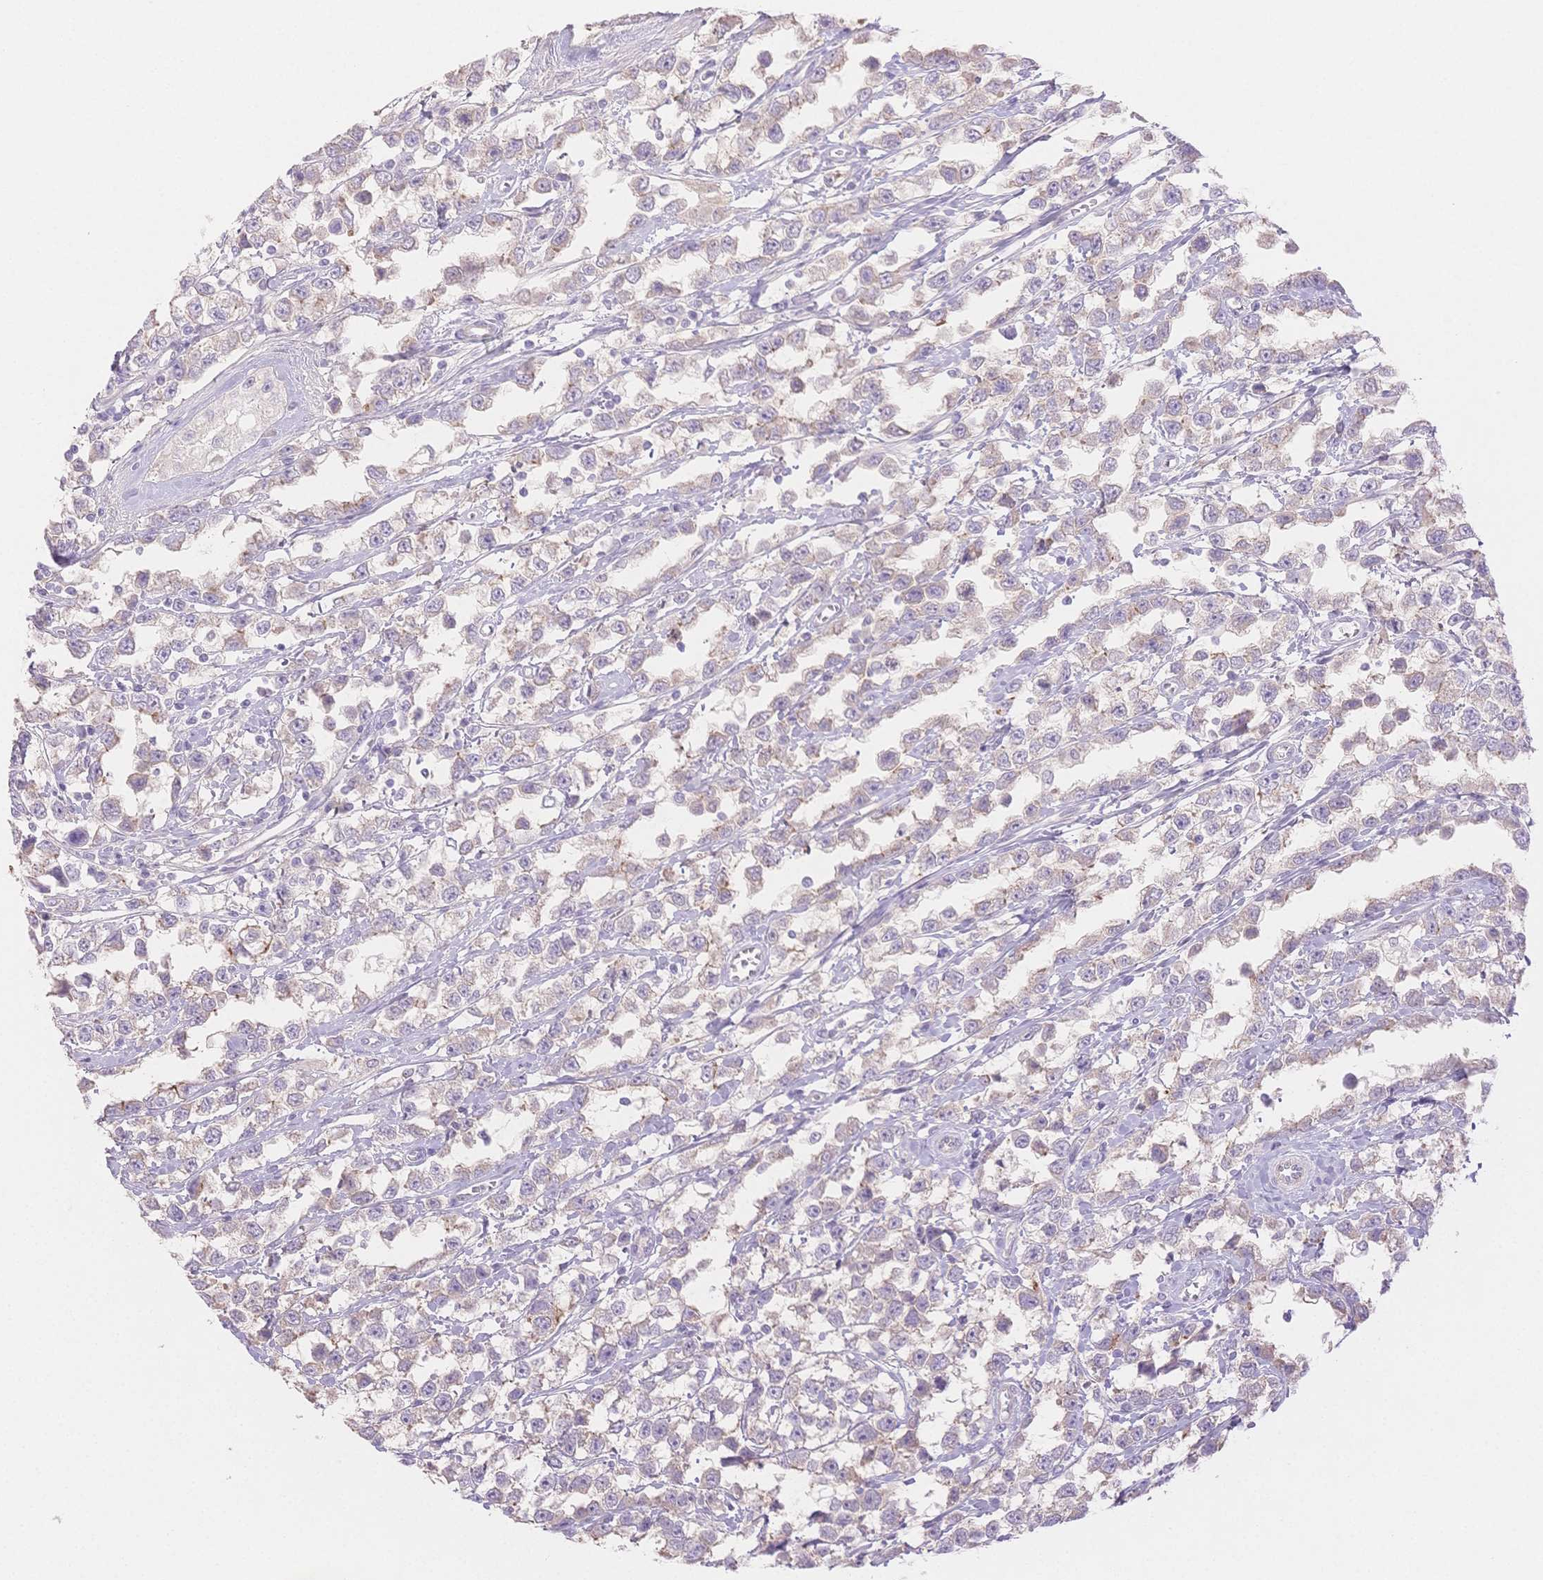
{"staining": {"intensity": "negative", "quantity": "none", "location": "none"}, "tissue": "testis cancer", "cell_type": "Tumor cells", "image_type": "cancer", "snomed": [{"axis": "morphology", "description": "Seminoma, NOS"}, {"axis": "topography", "description": "Testis"}], "caption": "The IHC photomicrograph has no significant staining in tumor cells of testis cancer (seminoma) tissue.", "gene": "WDR54", "patient": {"sex": "male", "age": 34}}